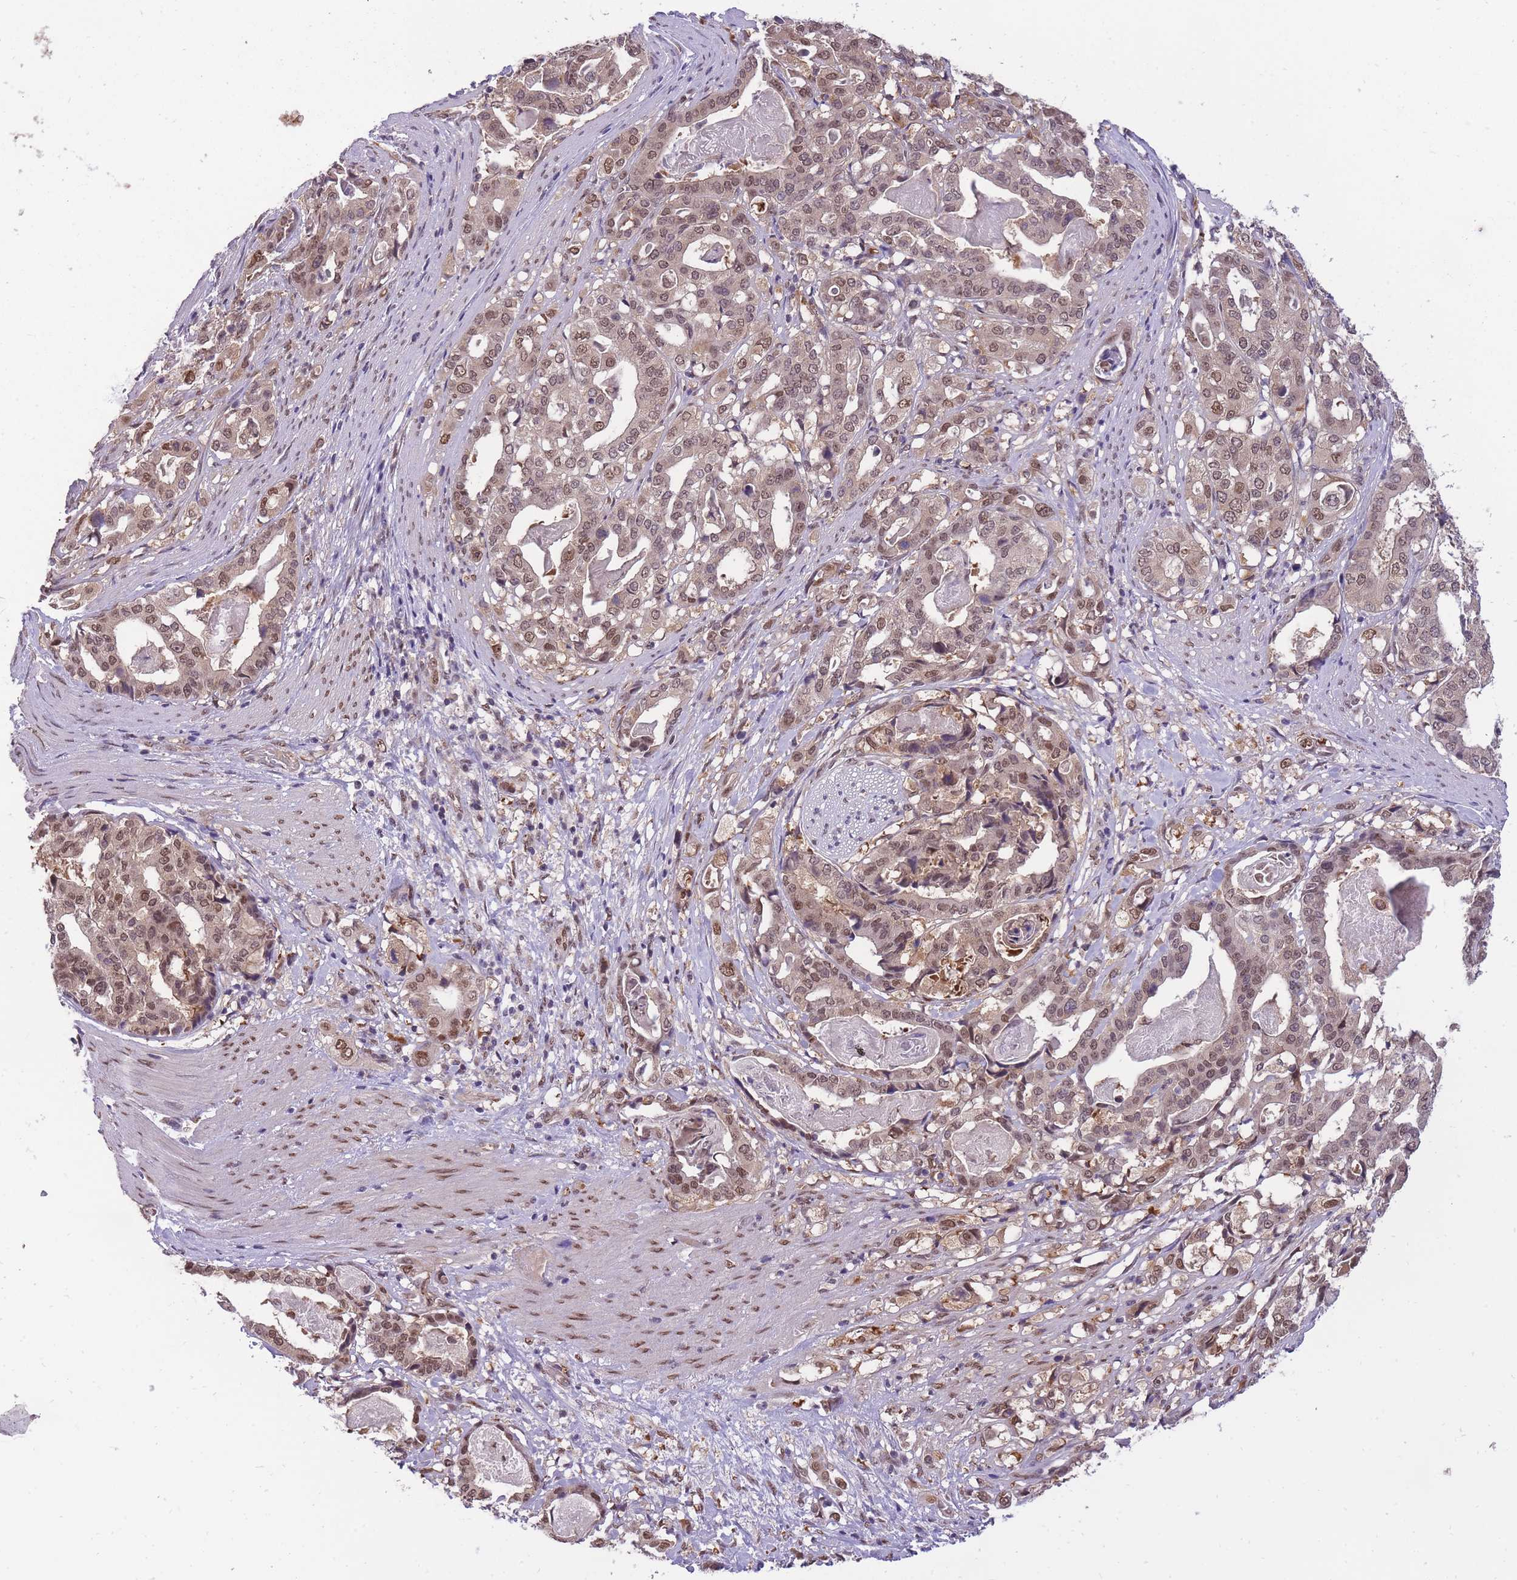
{"staining": {"intensity": "weak", "quantity": ">75%", "location": "nuclear"}, "tissue": "stomach cancer", "cell_type": "Tumor cells", "image_type": "cancer", "snomed": [{"axis": "morphology", "description": "Adenocarcinoma, NOS"}, {"axis": "topography", "description": "Stomach"}], "caption": "Immunohistochemistry histopathology image of human adenocarcinoma (stomach) stained for a protein (brown), which displays low levels of weak nuclear expression in about >75% of tumor cells.", "gene": "CDIP1", "patient": {"sex": "male", "age": 48}}